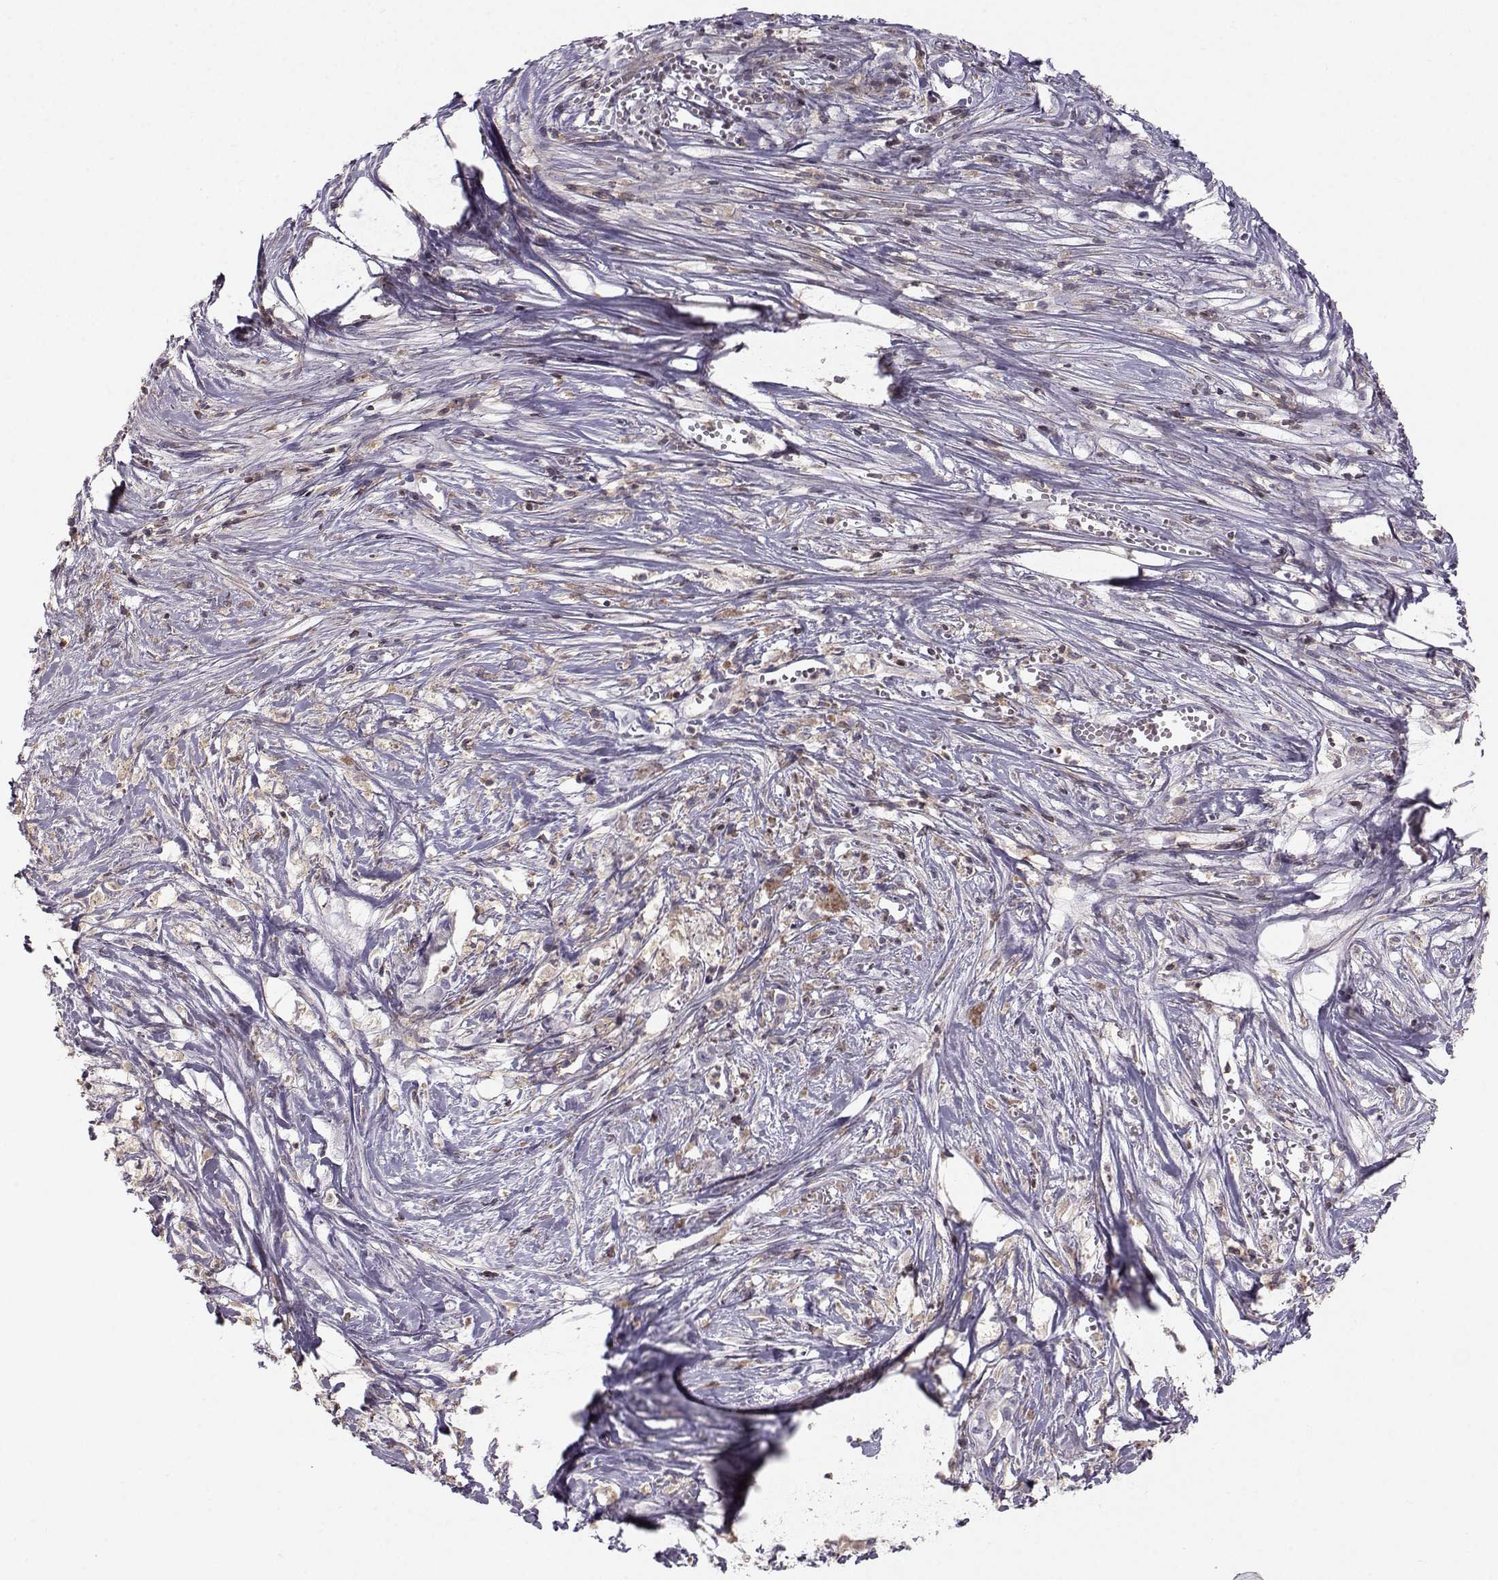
{"staining": {"intensity": "negative", "quantity": "none", "location": "none"}, "tissue": "pancreatic cancer", "cell_type": "Tumor cells", "image_type": "cancer", "snomed": [{"axis": "morphology", "description": "Adenocarcinoma, NOS"}, {"axis": "topography", "description": "Pancreas"}], "caption": "A high-resolution histopathology image shows immunohistochemistry (IHC) staining of pancreatic cancer (adenocarcinoma), which shows no significant positivity in tumor cells.", "gene": "ZBTB32", "patient": {"sex": "male", "age": 71}}